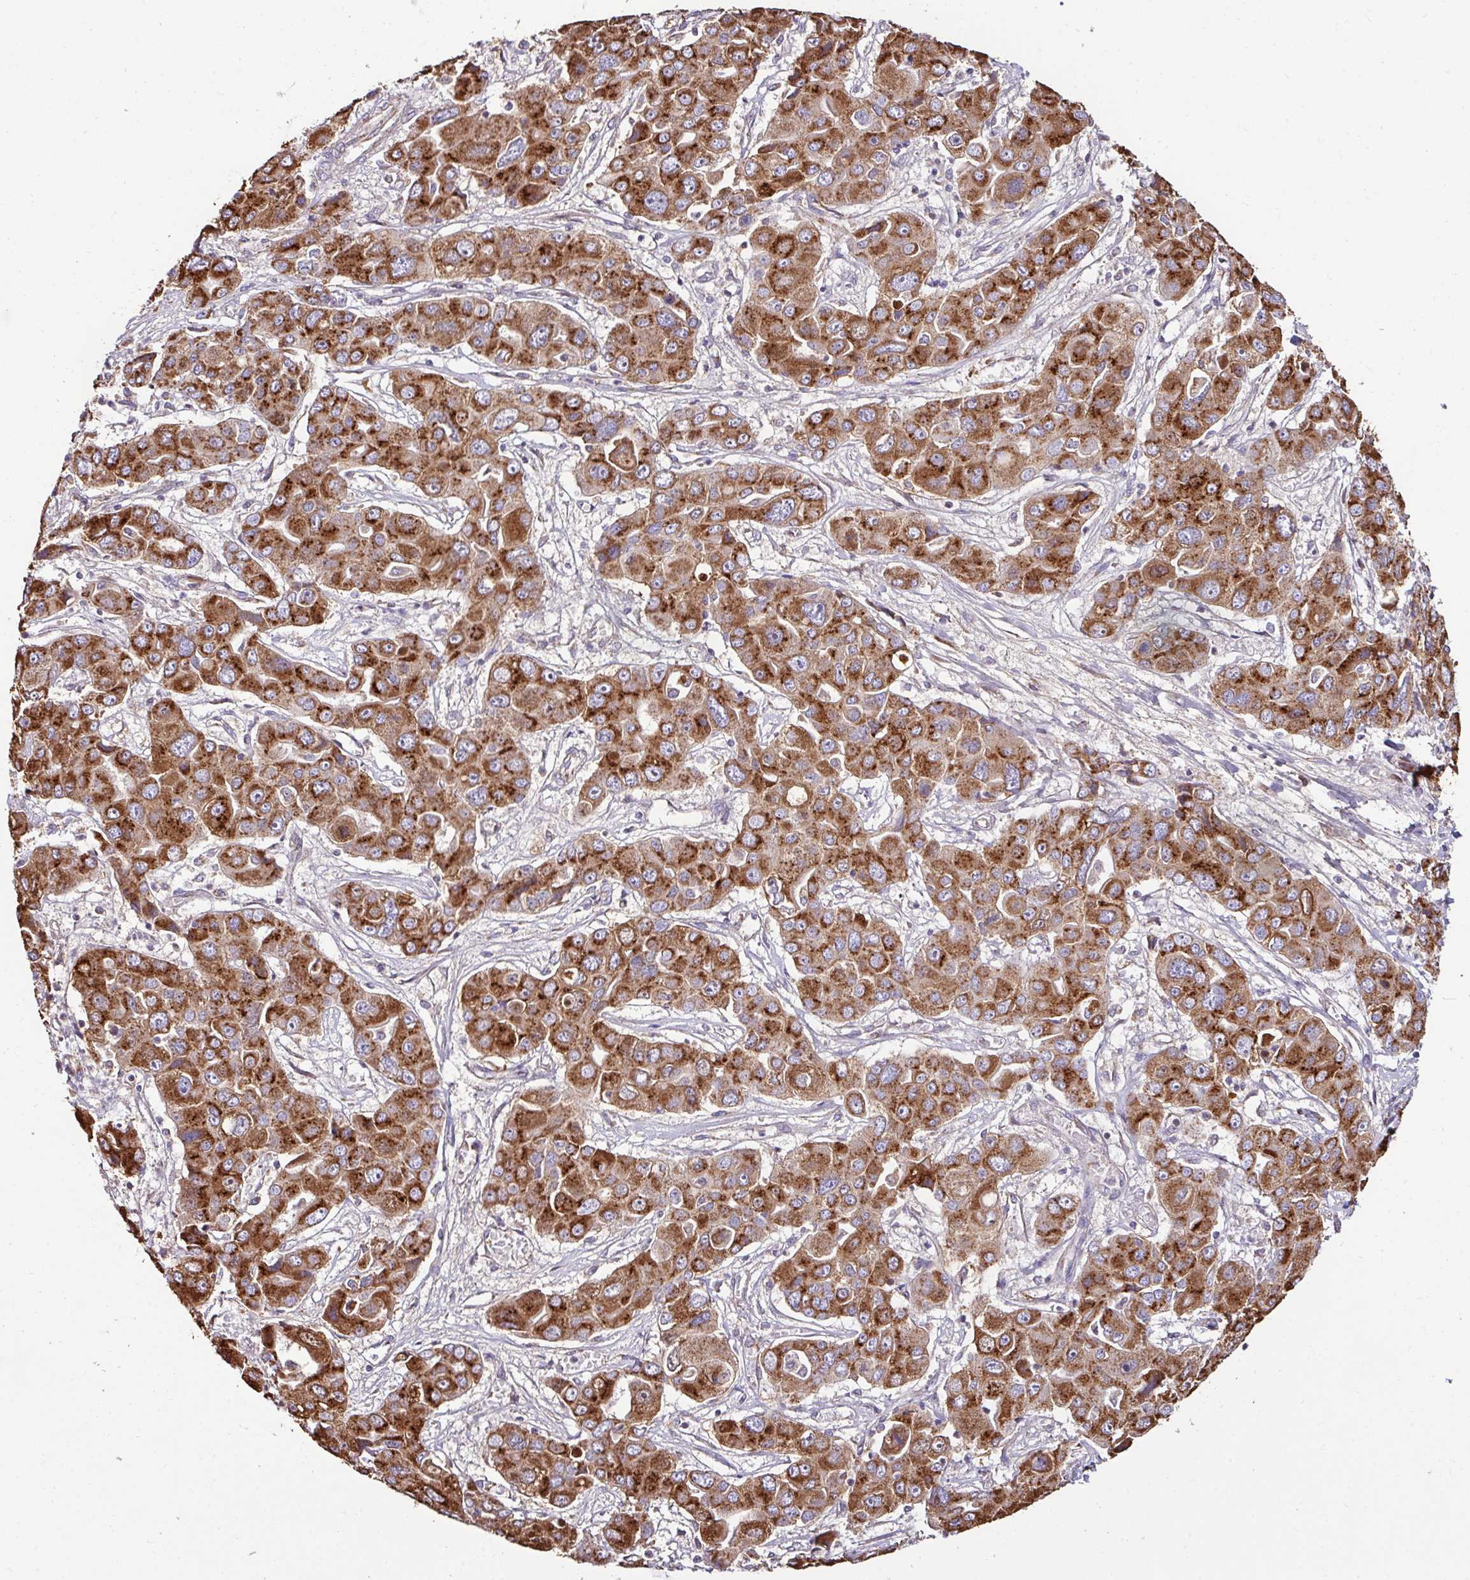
{"staining": {"intensity": "strong", "quantity": ">75%", "location": "cytoplasmic/membranous"}, "tissue": "liver cancer", "cell_type": "Tumor cells", "image_type": "cancer", "snomed": [{"axis": "morphology", "description": "Cholangiocarcinoma"}, {"axis": "topography", "description": "Liver"}], "caption": "A brown stain shows strong cytoplasmic/membranous expression of a protein in liver cancer tumor cells.", "gene": "CPD", "patient": {"sex": "male", "age": 67}}